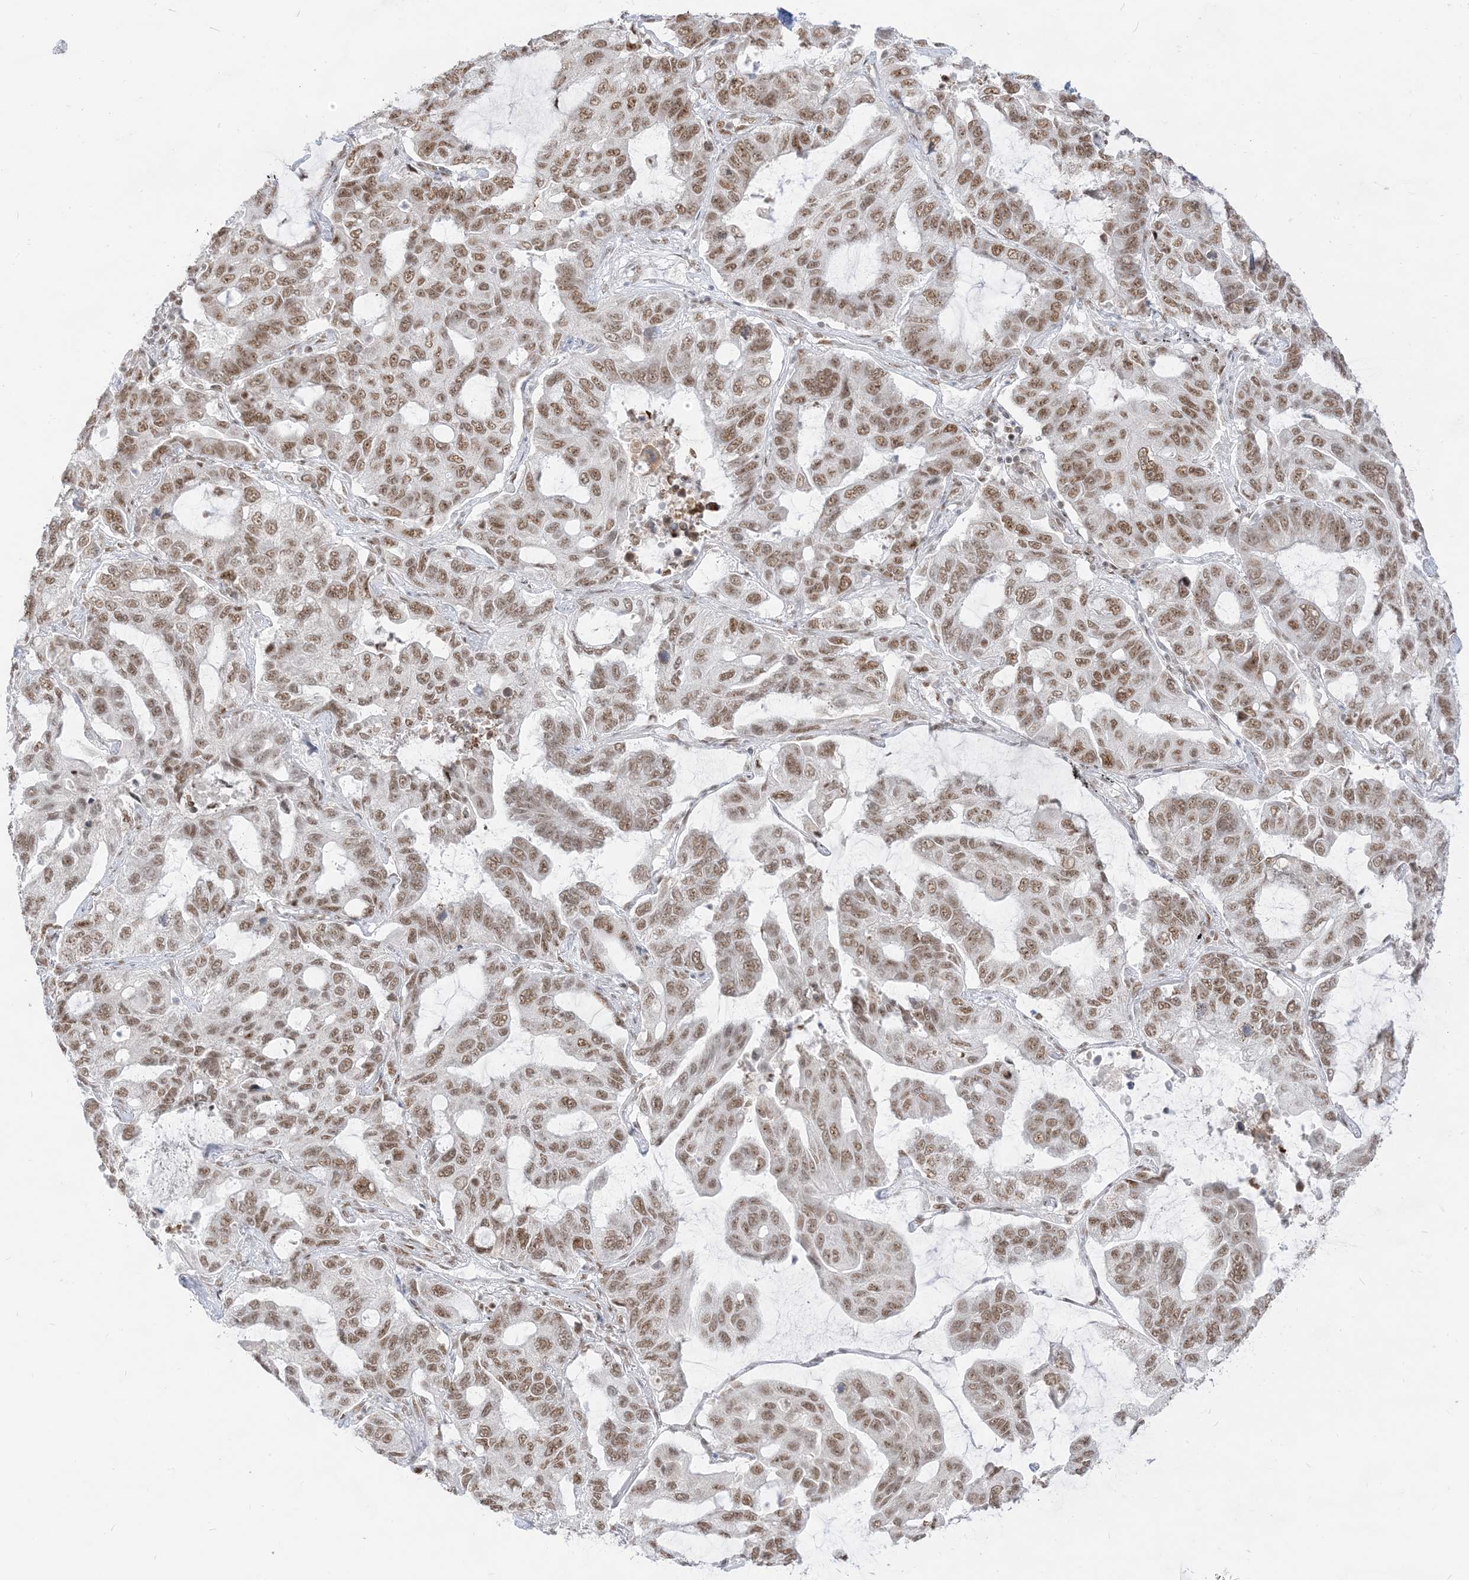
{"staining": {"intensity": "moderate", "quantity": ">75%", "location": "nuclear"}, "tissue": "lung cancer", "cell_type": "Tumor cells", "image_type": "cancer", "snomed": [{"axis": "morphology", "description": "Adenocarcinoma, NOS"}, {"axis": "topography", "description": "Lung"}], "caption": "Immunohistochemical staining of human lung cancer (adenocarcinoma) displays medium levels of moderate nuclear expression in about >75% of tumor cells.", "gene": "ARGLU1", "patient": {"sex": "male", "age": 64}}